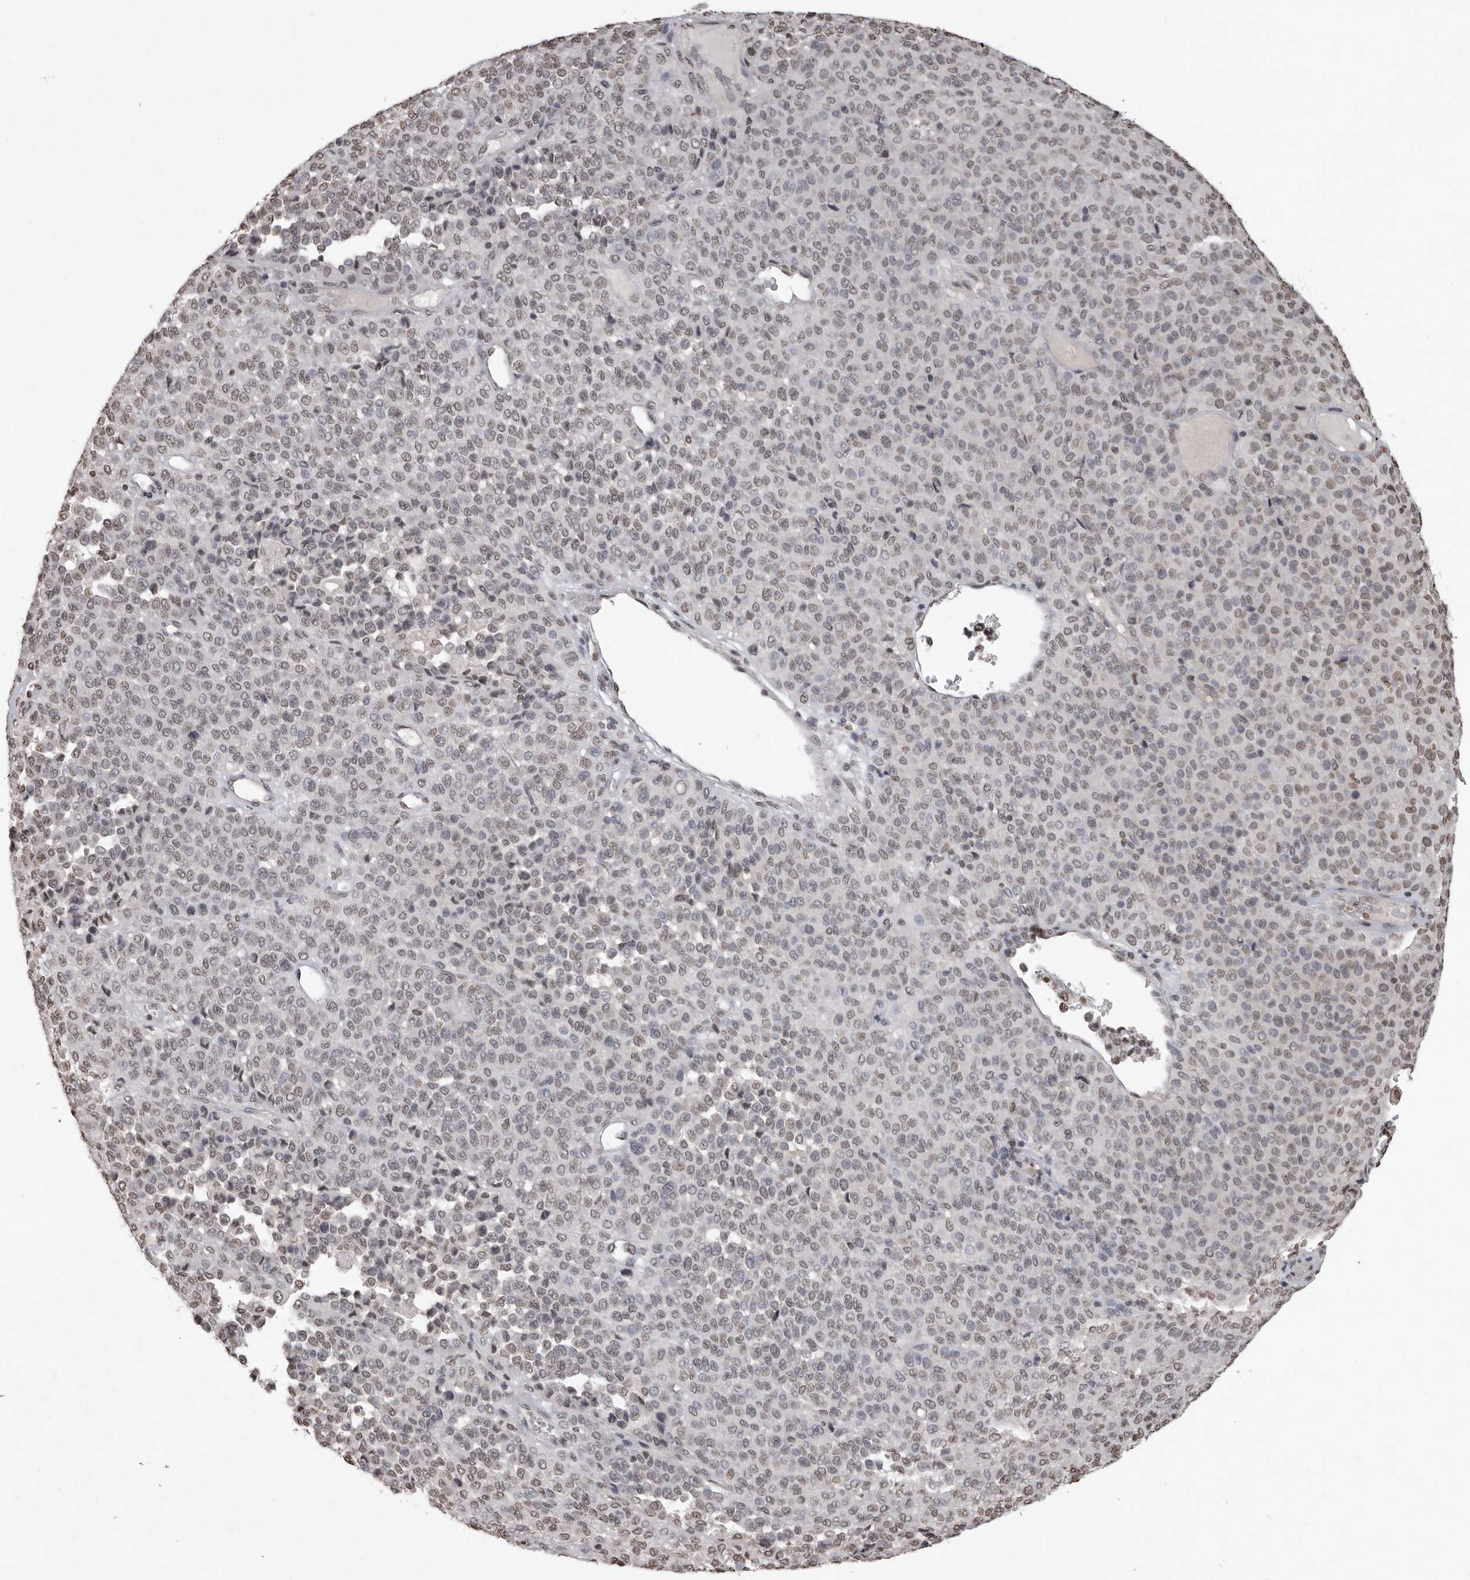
{"staining": {"intensity": "weak", "quantity": "<25%", "location": "nuclear"}, "tissue": "melanoma", "cell_type": "Tumor cells", "image_type": "cancer", "snomed": [{"axis": "morphology", "description": "Malignant melanoma, Metastatic site"}, {"axis": "topography", "description": "Pancreas"}], "caption": "The image exhibits no staining of tumor cells in malignant melanoma (metastatic site).", "gene": "WDR45", "patient": {"sex": "female", "age": 30}}